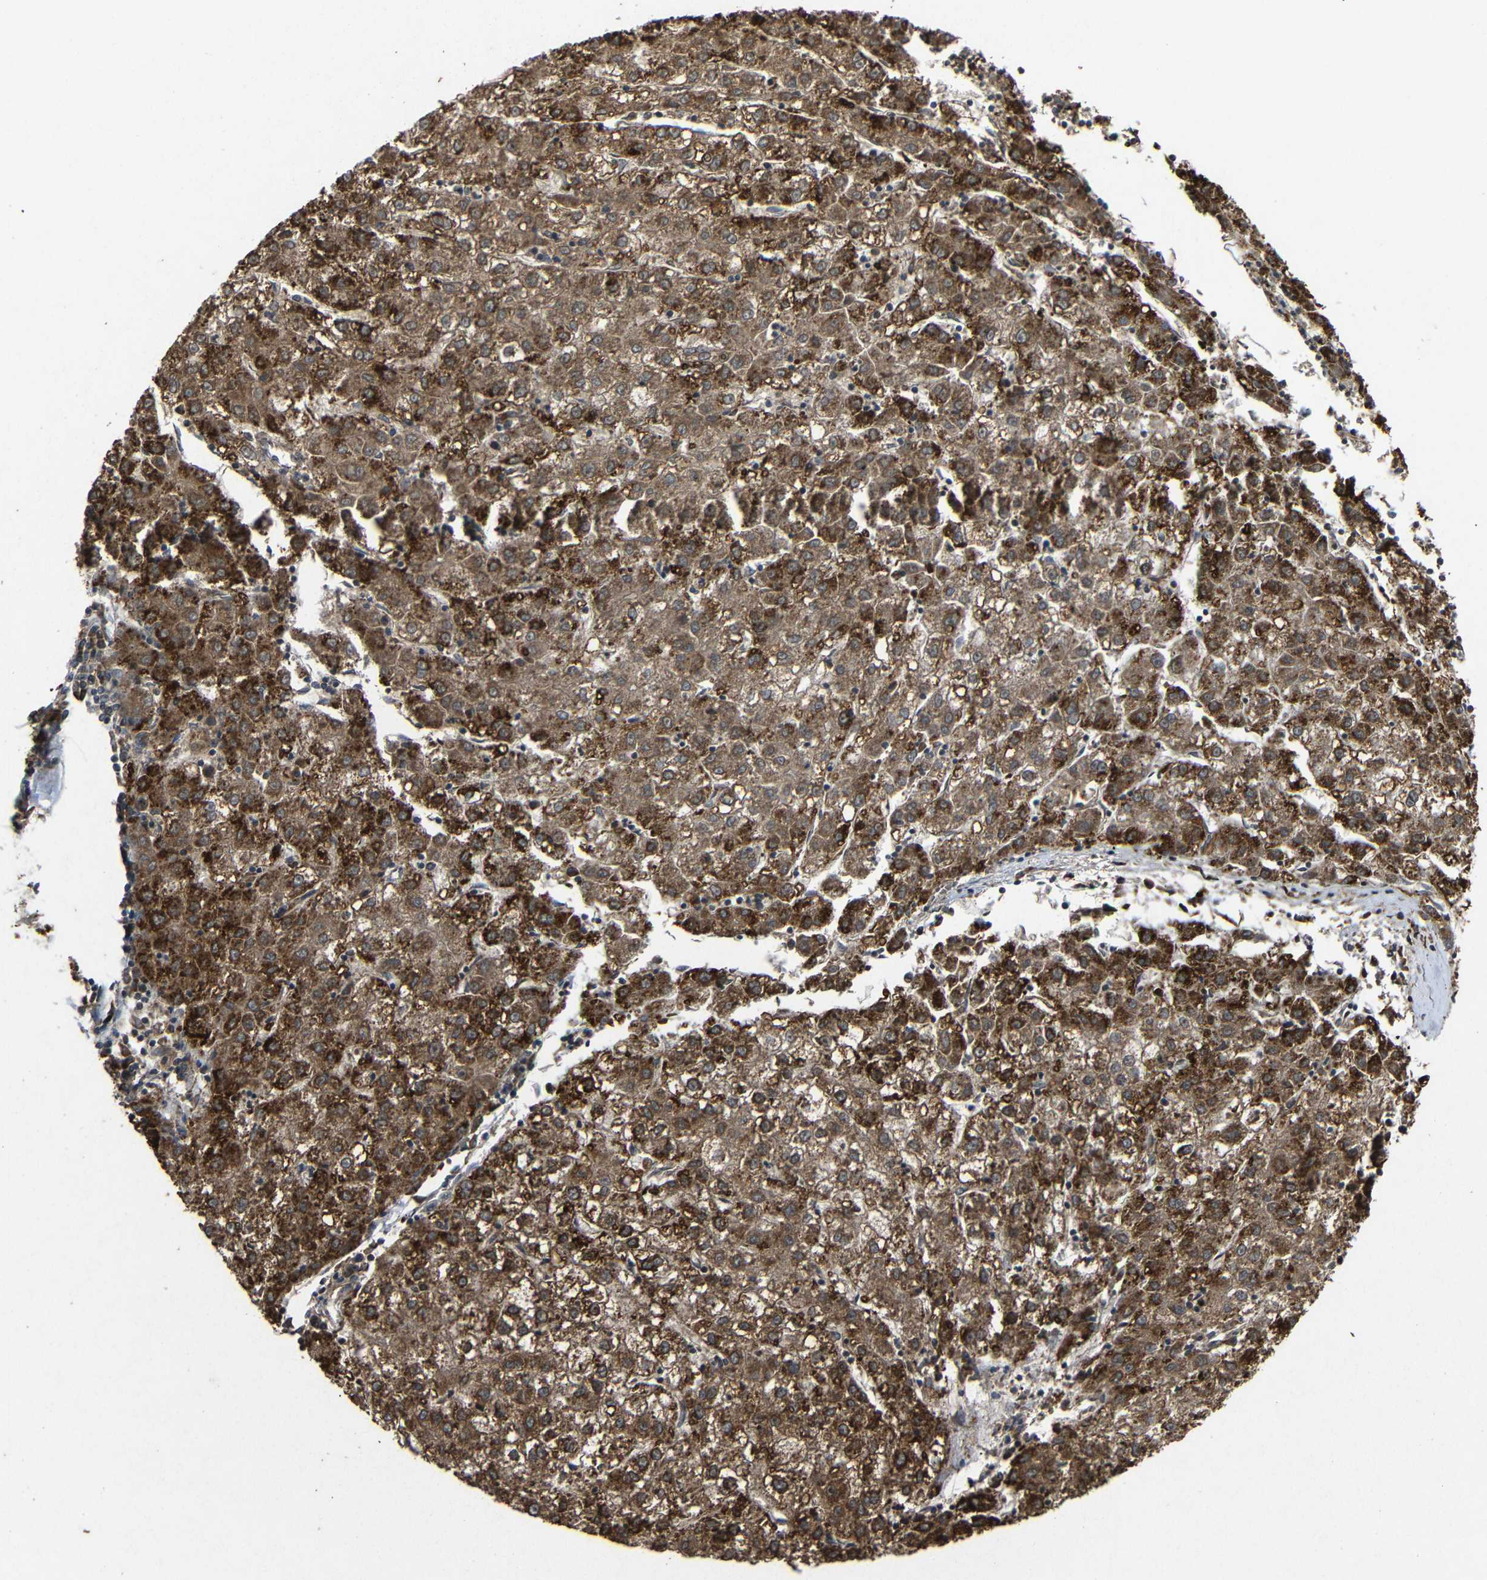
{"staining": {"intensity": "strong", "quantity": ">75%", "location": "cytoplasmic/membranous"}, "tissue": "liver cancer", "cell_type": "Tumor cells", "image_type": "cancer", "snomed": [{"axis": "morphology", "description": "Carcinoma, Hepatocellular, NOS"}, {"axis": "topography", "description": "Liver"}], "caption": "A photomicrograph of liver cancer (hepatocellular carcinoma) stained for a protein displays strong cytoplasmic/membranous brown staining in tumor cells.", "gene": "EIF2S1", "patient": {"sex": "male", "age": 72}}